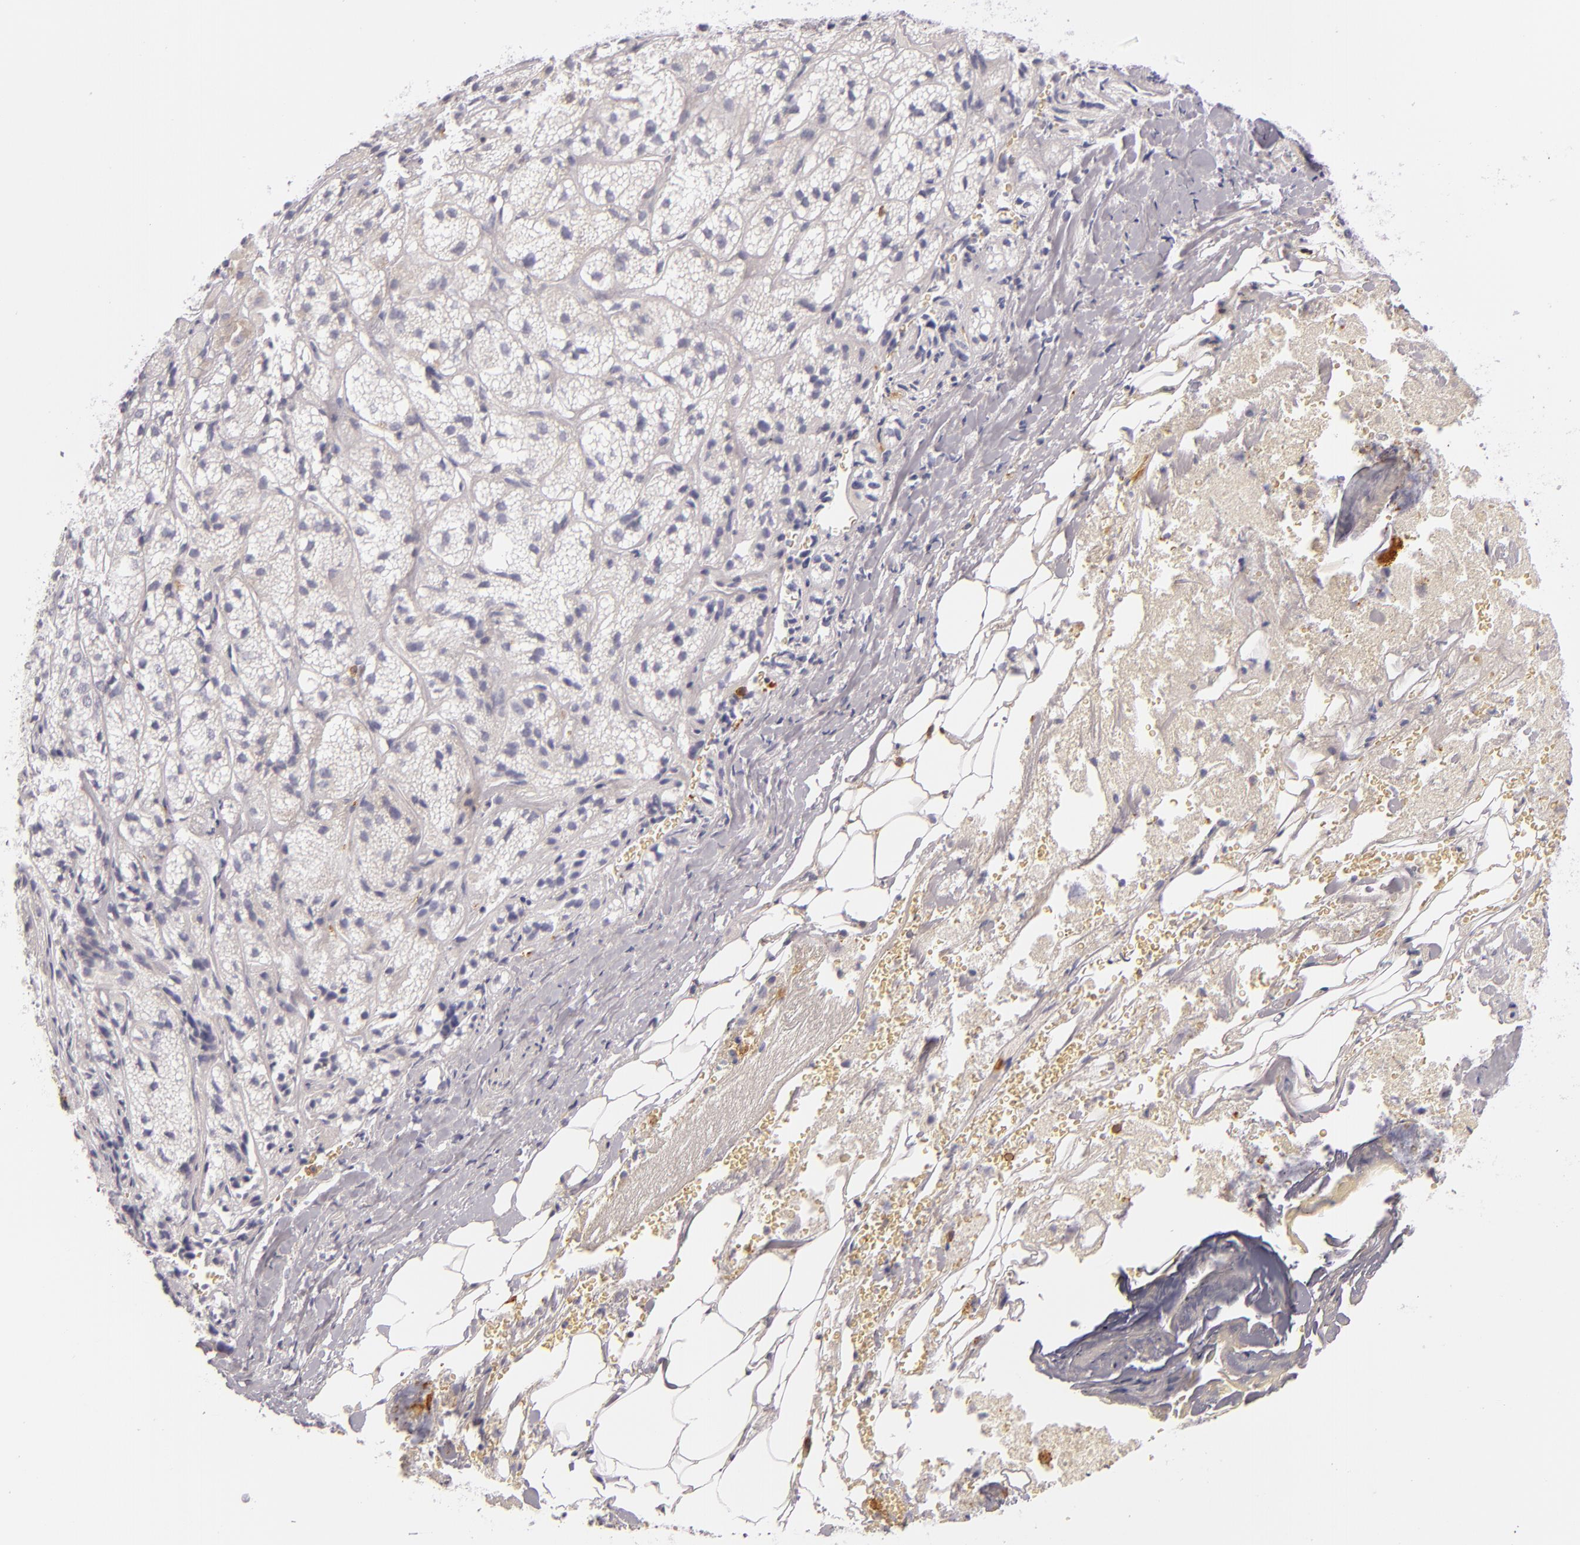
{"staining": {"intensity": "negative", "quantity": "none", "location": "none"}, "tissue": "adrenal gland", "cell_type": "Glandular cells", "image_type": "normal", "snomed": [{"axis": "morphology", "description": "Normal tissue, NOS"}, {"axis": "topography", "description": "Adrenal gland"}], "caption": "An image of adrenal gland stained for a protein exhibits no brown staining in glandular cells.", "gene": "LAT", "patient": {"sex": "female", "age": 71}}